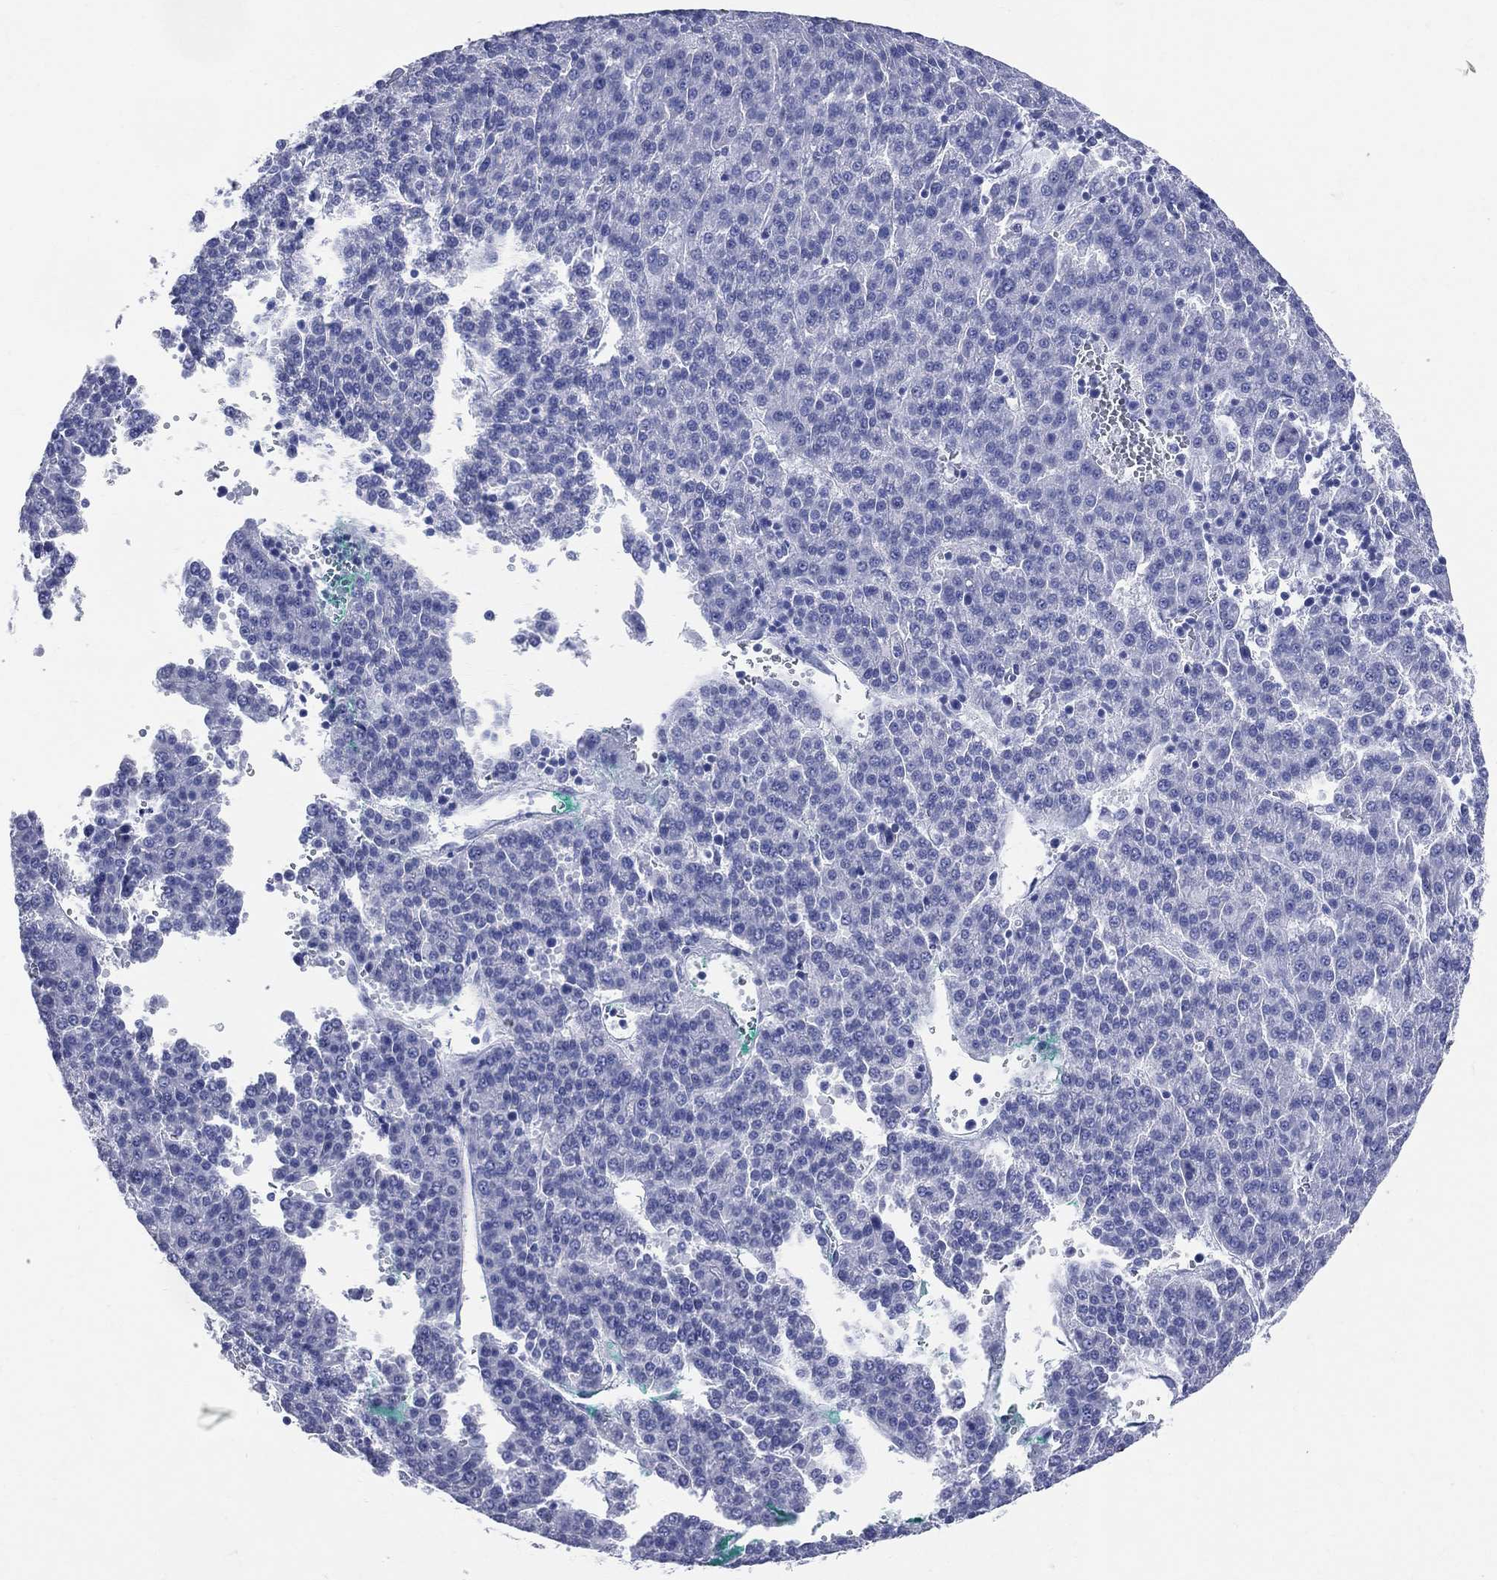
{"staining": {"intensity": "negative", "quantity": "none", "location": "none"}, "tissue": "liver cancer", "cell_type": "Tumor cells", "image_type": "cancer", "snomed": [{"axis": "morphology", "description": "Carcinoma, Hepatocellular, NOS"}, {"axis": "topography", "description": "Liver"}], "caption": "This is an immunohistochemistry (IHC) image of liver cancer. There is no expression in tumor cells.", "gene": "SYP", "patient": {"sex": "female", "age": 58}}